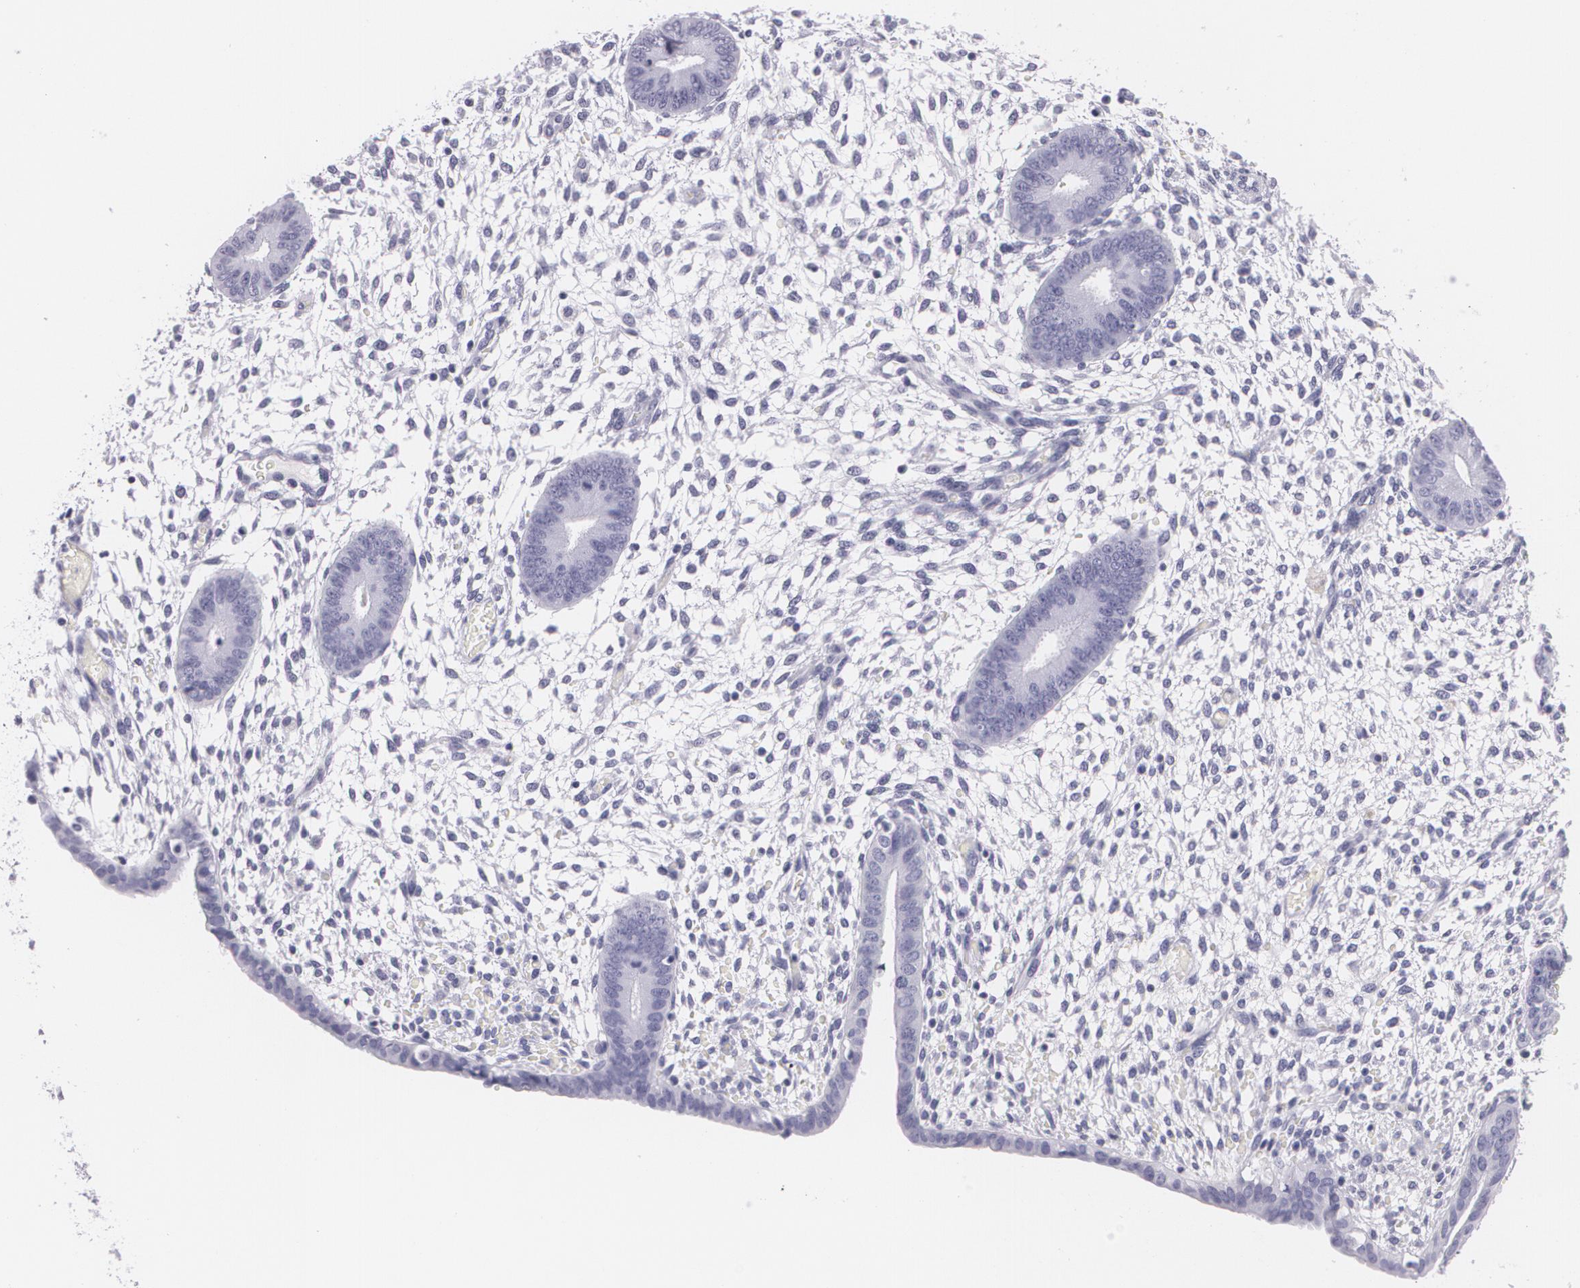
{"staining": {"intensity": "negative", "quantity": "none", "location": "none"}, "tissue": "endometrium", "cell_type": "Cells in endometrial stroma", "image_type": "normal", "snomed": [{"axis": "morphology", "description": "Normal tissue, NOS"}, {"axis": "topography", "description": "Endometrium"}], "caption": "Unremarkable endometrium was stained to show a protein in brown. There is no significant expression in cells in endometrial stroma. The staining was performed using DAB to visualize the protein expression in brown, while the nuclei were stained in blue with hematoxylin (Magnification: 20x).", "gene": "DLG4", "patient": {"sex": "female", "age": 42}}